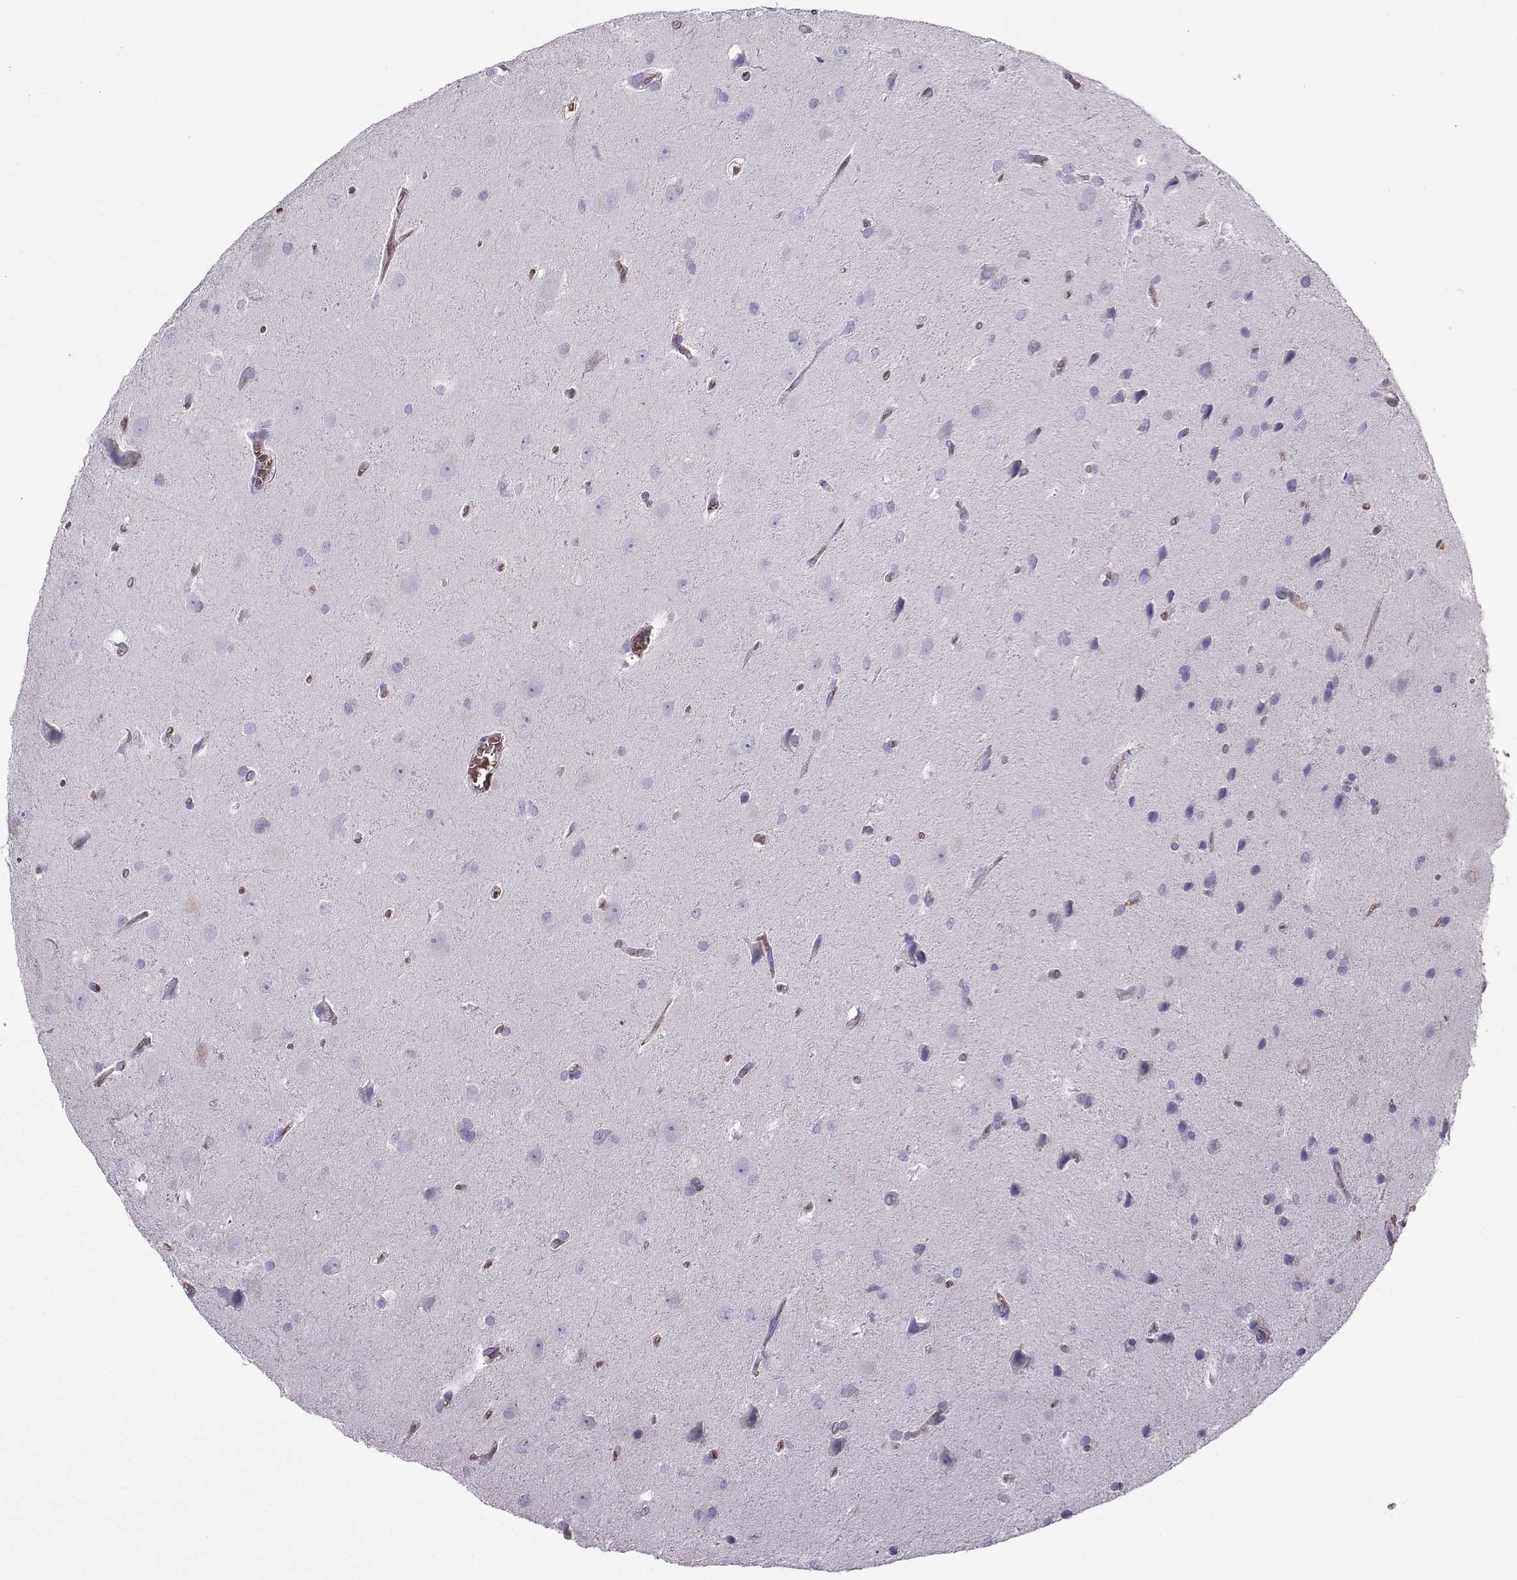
{"staining": {"intensity": "negative", "quantity": "none", "location": "none"}, "tissue": "glioma", "cell_type": "Tumor cells", "image_type": "cancer", "snomed": [{"axis": "morphology", "description": "Glioma, malignant, Low grade"}, {"axis": "topography", "description": "Brain"}], "caption": "A micrograph of glioma stained for a protein reveals no brown staining in tumor cells. (DAB immunohistochemistry with hematoxylin counter stain).", "gene": "CLUL1", "patient": {"sex": "male", "age": 58}}